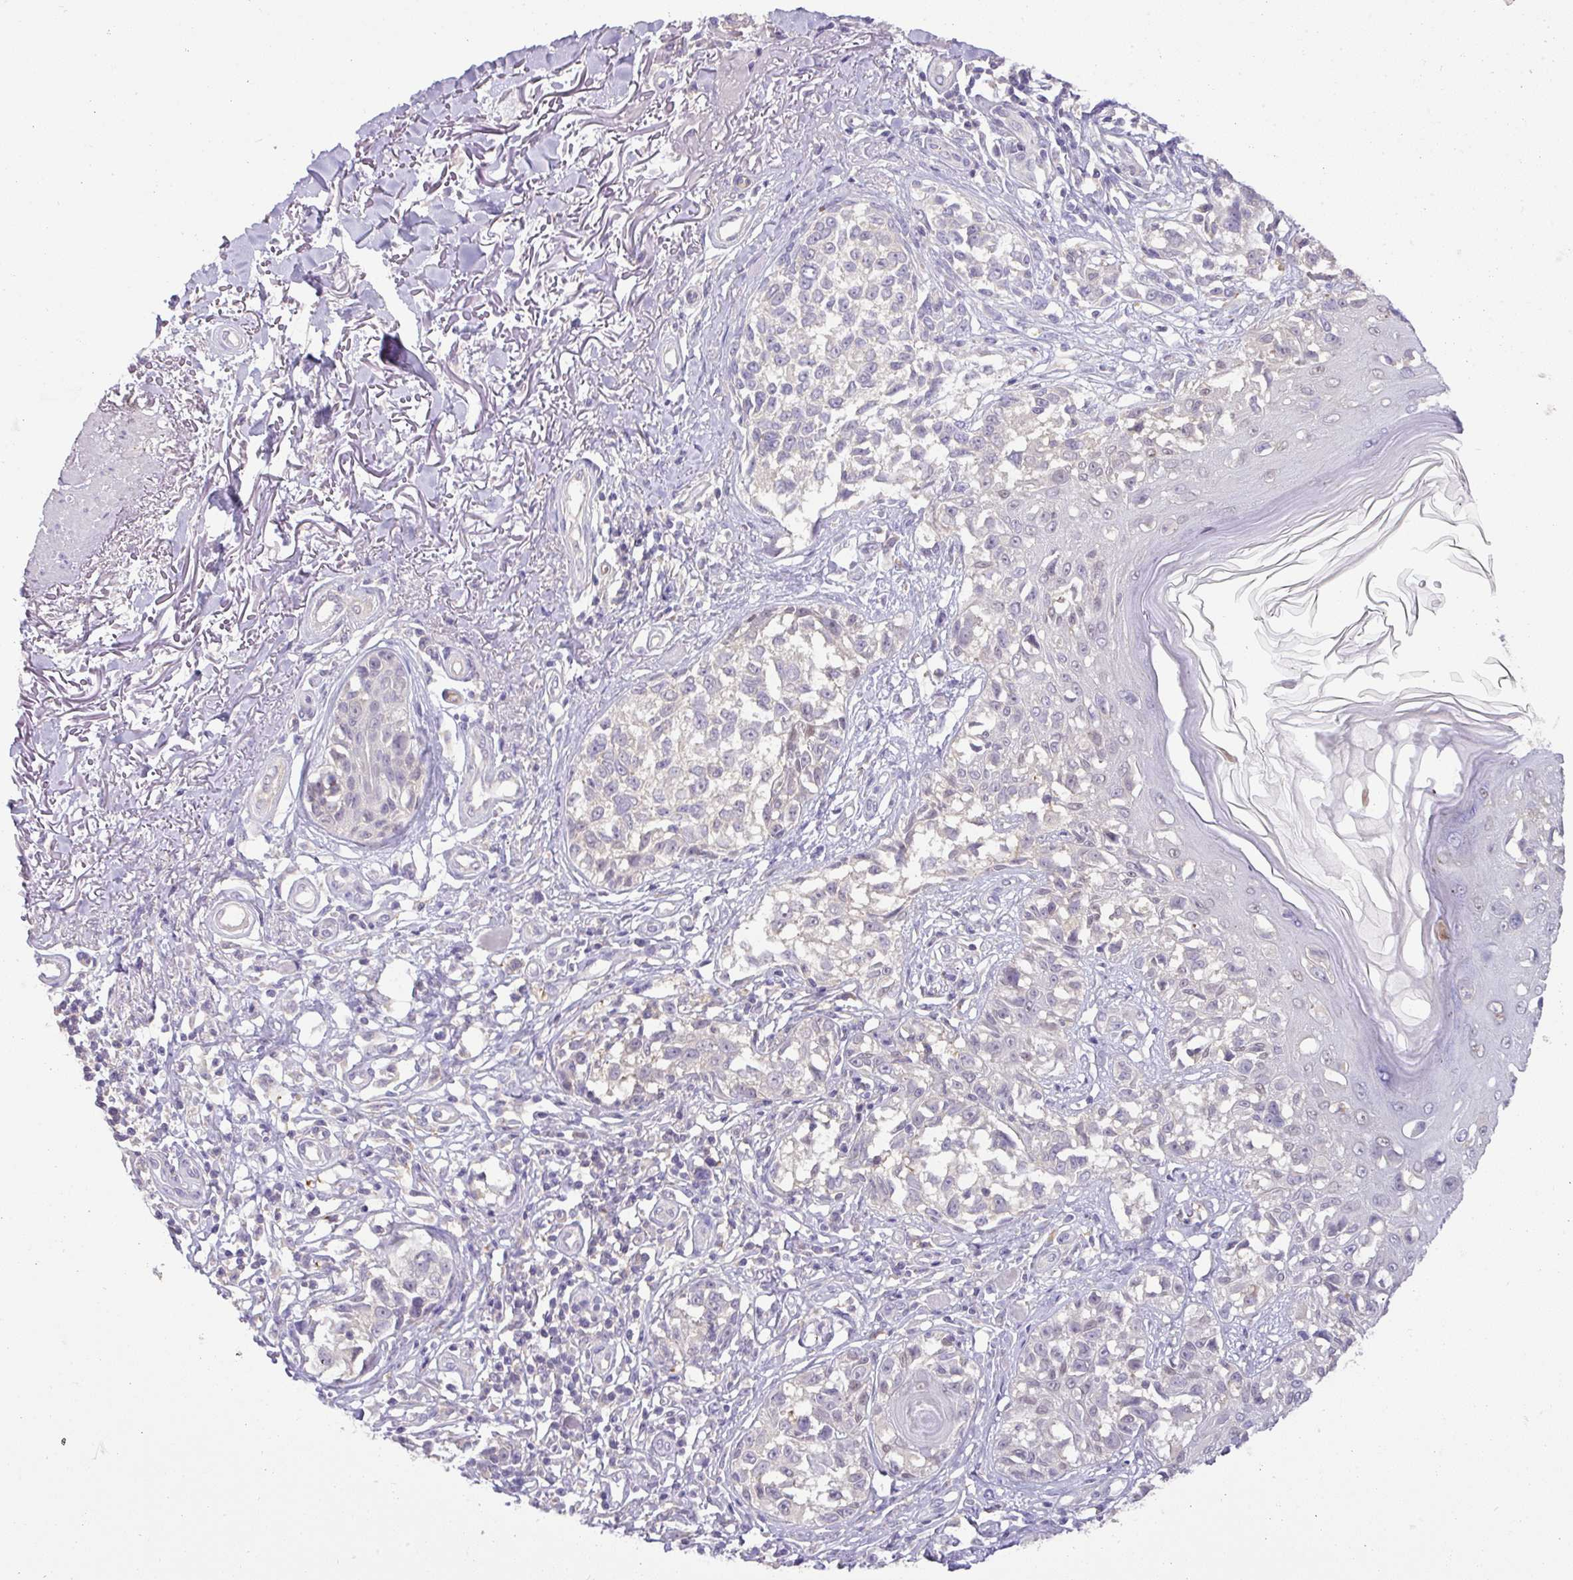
{"staining": {"intensity": "negative", "quantity": "none", "location": "none"}, "tissue": "melanoma", "cell_type": "Tumor cells", "image_type": "cancer", "snomed": [{"axis": "morphology", "description": "Malignant melanoma, NOS"}, {"axis": "topography", "description": "Skin"}], "caption": "A micrograph of human melanoma is negative for staining in tumor cells.", "gene": "HOXC13", "patient": {"sex": "male", "age": 73}}